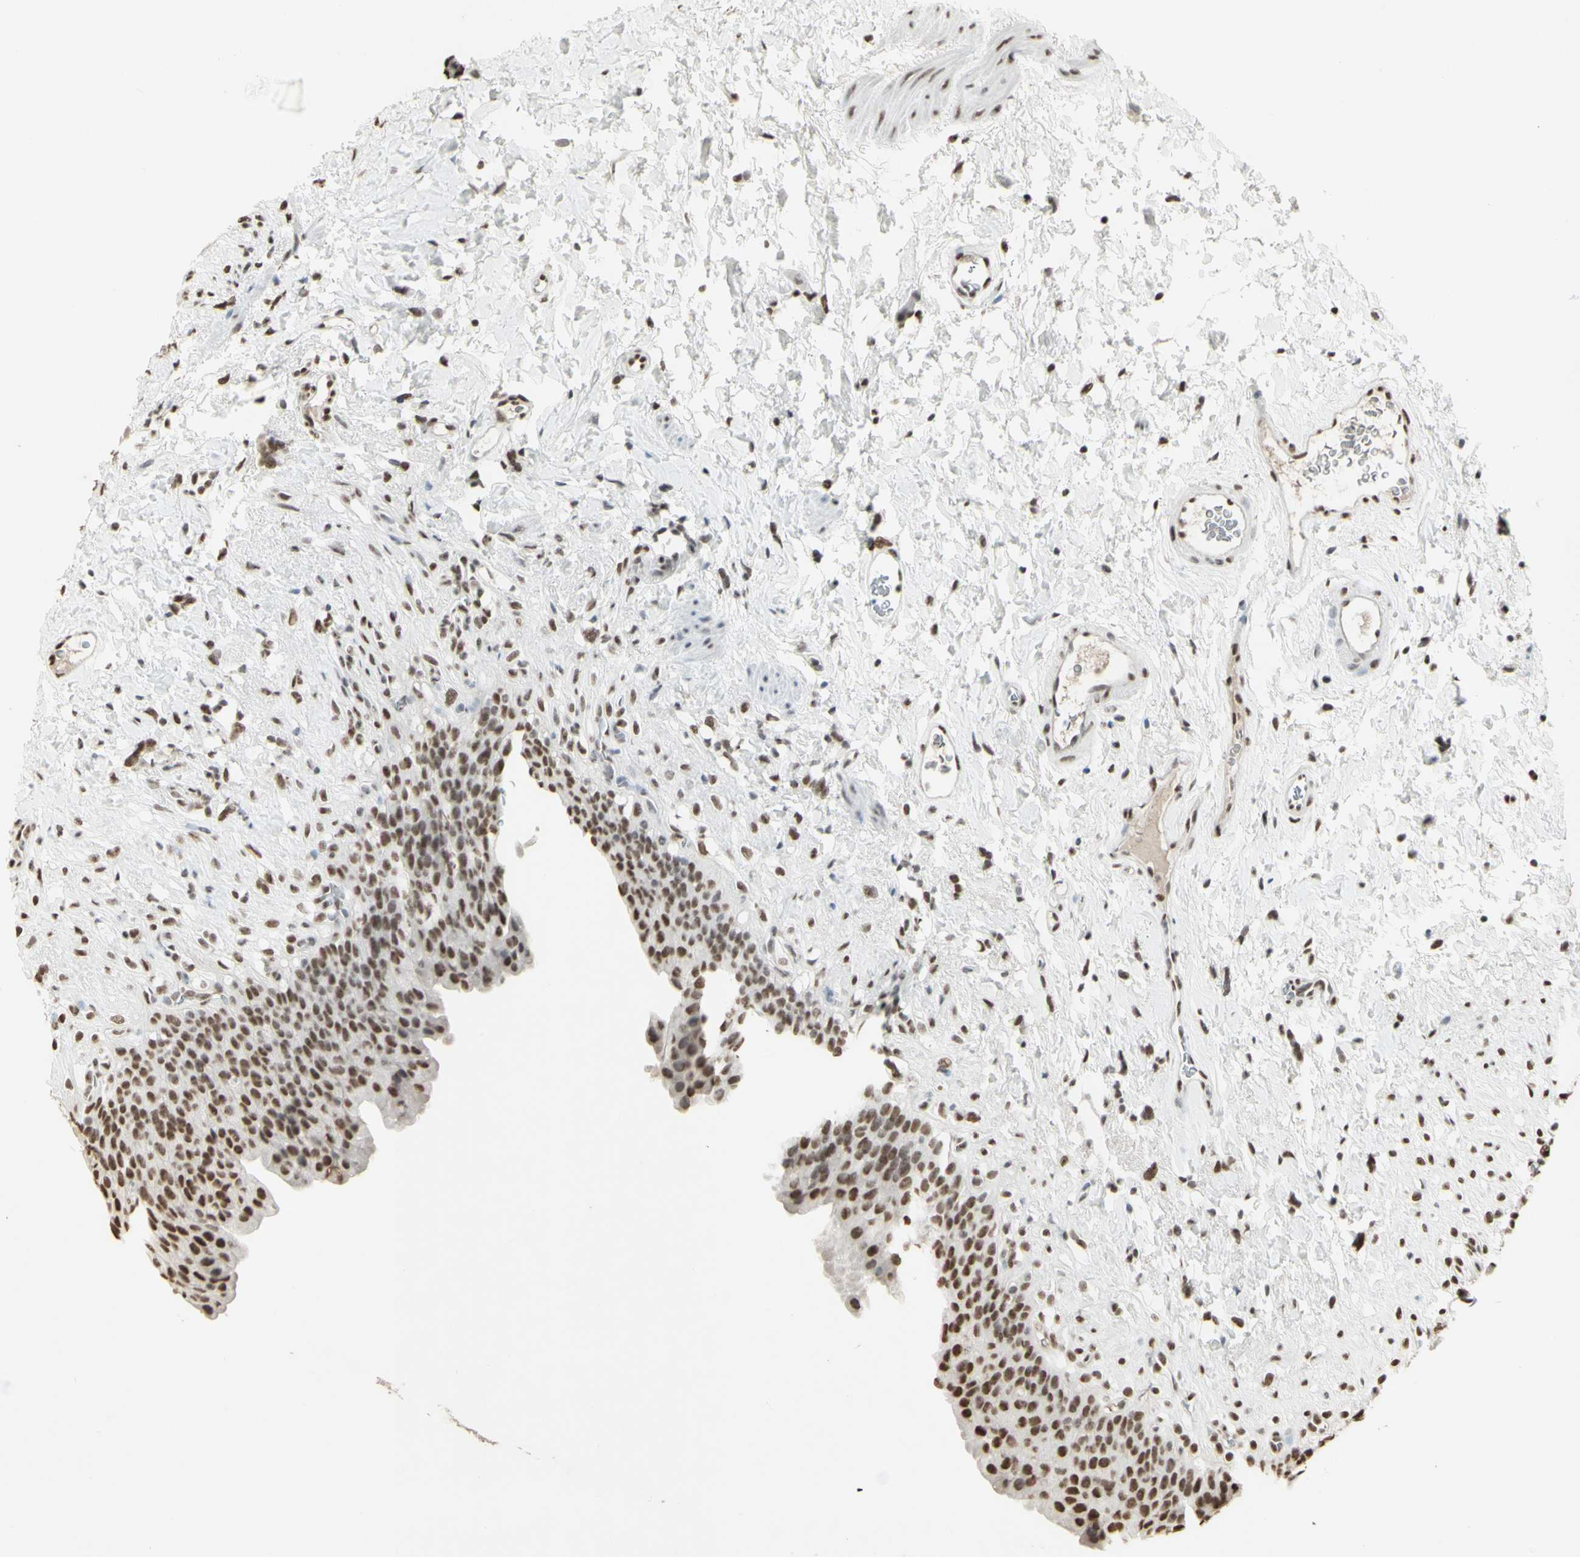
{"staining": {"intensity": "strong", "quantity": ">75%", "location": "nuclear"}, "tissue": "urinary bladder", "cell_type": "Urothelial cells", "image_type": "normal", "snomed": [{"axis": "morphology", "description": "Normal tissue, NOS"}, {"axis": "topography", "description": "Urinary bladder"}], "caption": "The image demonstrates staining of unremarkable urinary bladder, revealing strong nuclear protein positivity (brown color) within urothelial cells.", "gene": "TRIM28", "patient": {"sex": "female", "age": 79}}